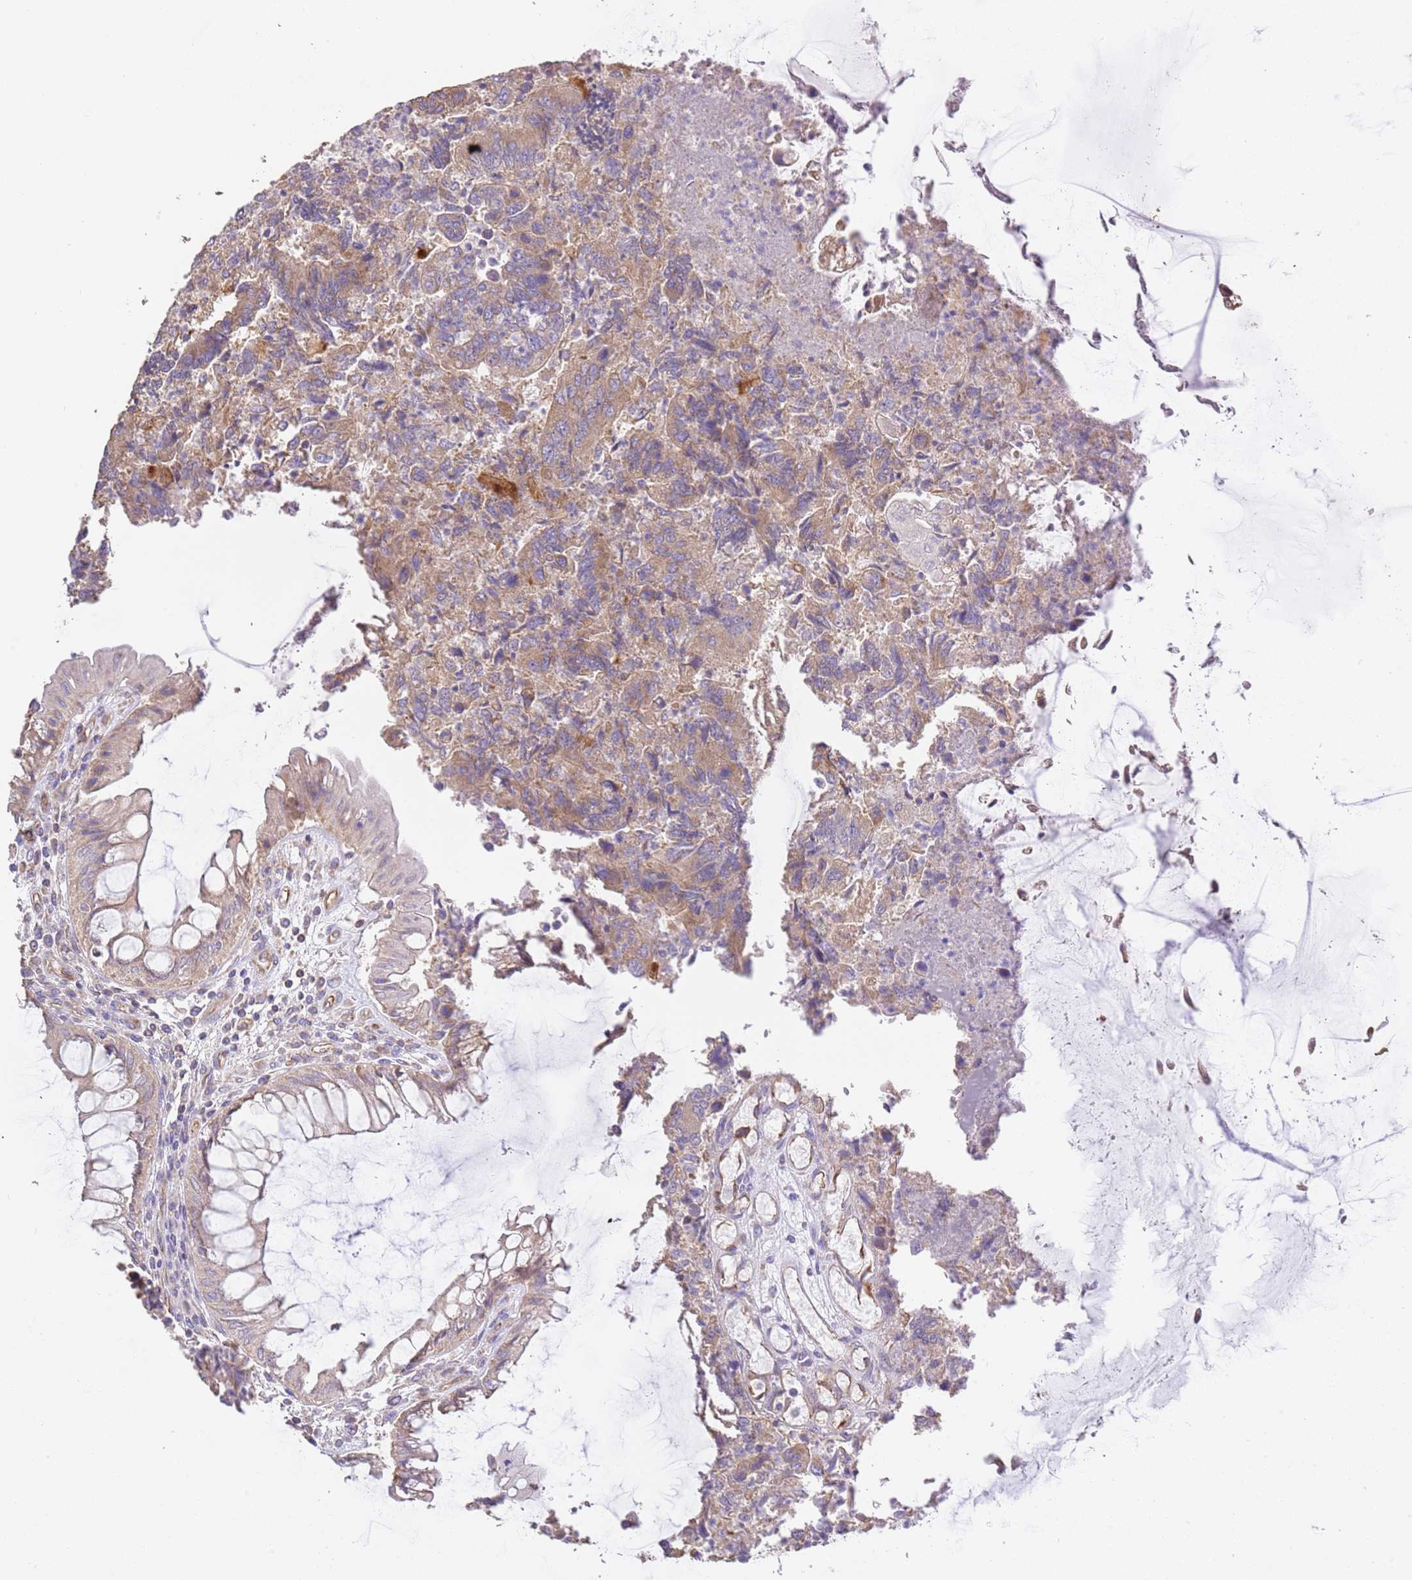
{"staining": {"intensity": "moderate", "quantity": ">75%", "location": "cytoplasmic/membranous"}, "tissue": "colorectal cancer", "cell_type": "Tumor cells", "image_type": "cancer", "snomed": [{"axis": "morphology", "description": "Adenocarcinoma, NOS"}, {"axis": "topography", "description": "Colon"}], "caption": "A micrograph showing moderate cytoplasmic/membranous staining in about >75% of tumor cells in colorectal cancer (adenocarcinoma), as visualized by brown immunohistochemical staining.", "gene": "DOCK9", "patient": {"sex": "female", "age": 67}}